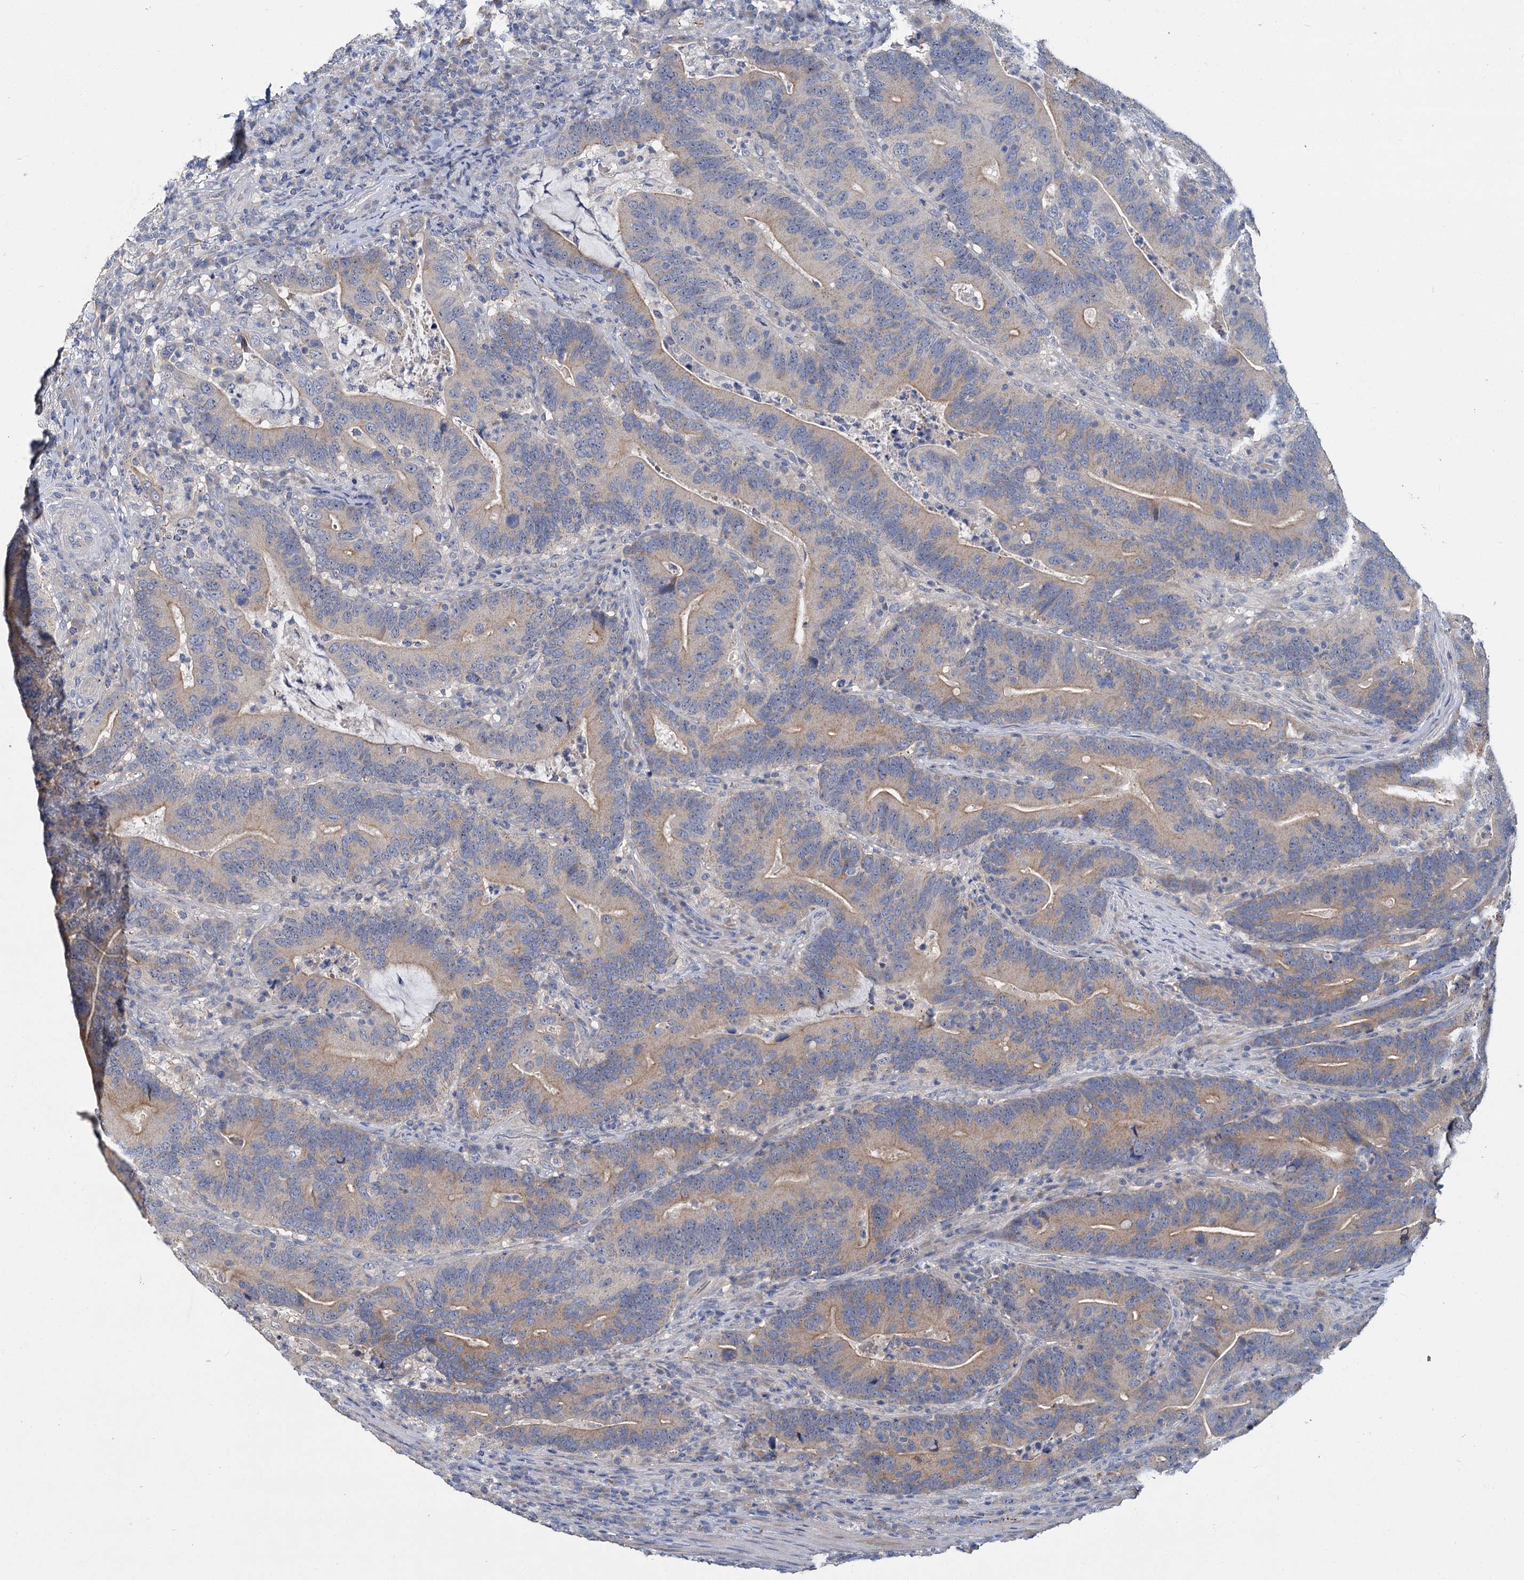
{"staining": {"intensity": "weak", "quantity": "25%-75%", "location": "cytoplasmic/membranous"}, "tissue": "colorectal cancer", "cell_type": "Tumor cells", "image_type": "cancer", "snomed": [{"axis": "morphology", "description": "Adenocarcinoma, NOS"}, {"axis": "topography", "description": "Colon"}], "caption": "The histopathology image shows a brown stain indicating the presence of a protein in the cytoplasmic/membranous of tumor cells in colorectal cancer (adenocarcinoma).", "gene": "ATP9A", "patient": {"sex": "female", "age": 66}}